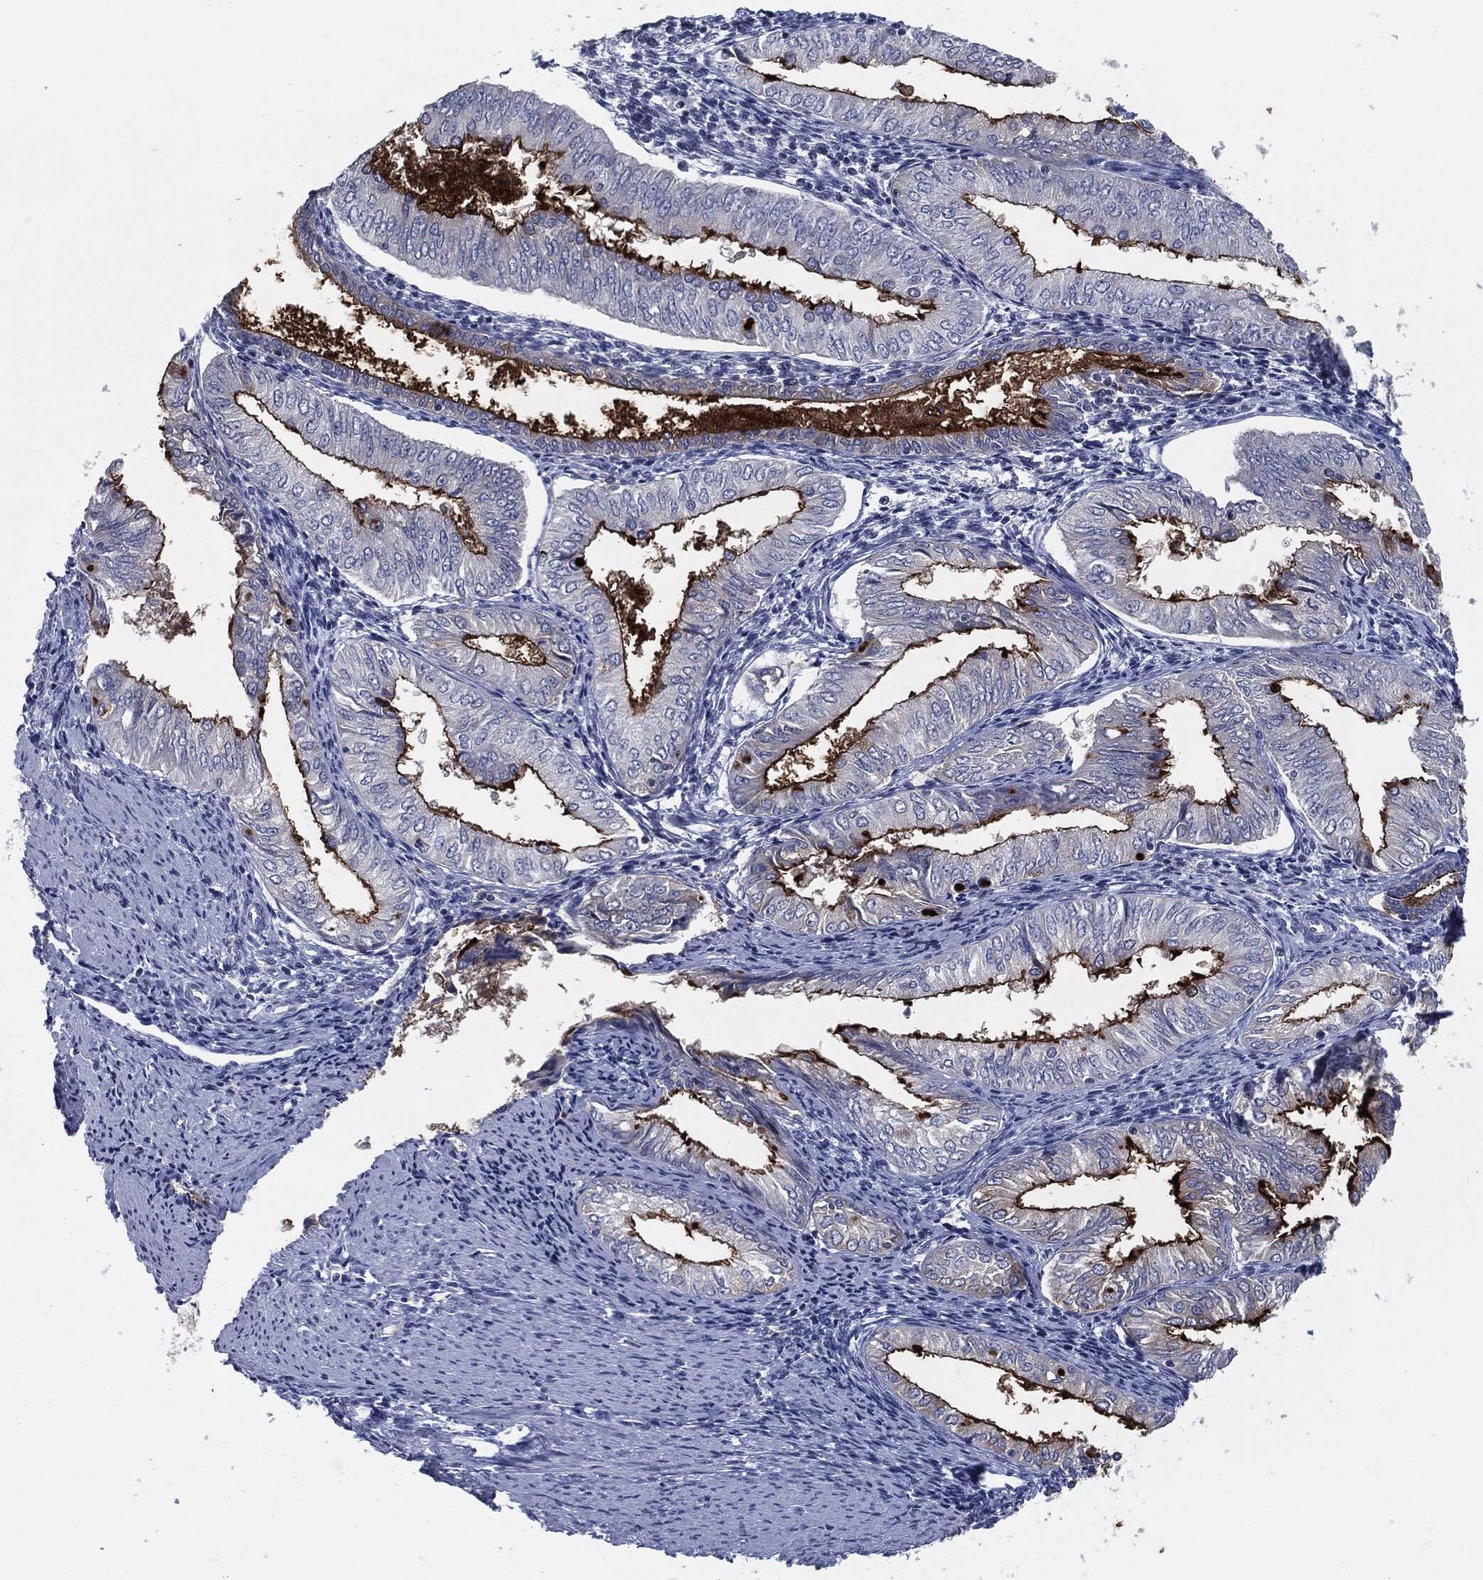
{"staining": {"intensity": "strong", "quantity": "25%-75%", "location": "cytoplasmic/membranous"}, "tissue": "endometrial cancer", "cell_type": "Tumor cells", "image_type": "cancer", "snomed": [{"axis": "morphology", "description": "Adenocarcinoma, NOS"}, {"axis": "topography", "description": "Endometrium"}], "caption": "This photomicrograph exhibits endometrial cancer stained with immunohistochemistry to label a protein in brown. The cytoplasmic/membranous of tumor cells show strong positivity for the protein. Nuclei are counter-stained blue.", "gene": "PROM1", "patient": {"sex": "female", "age": 53}}